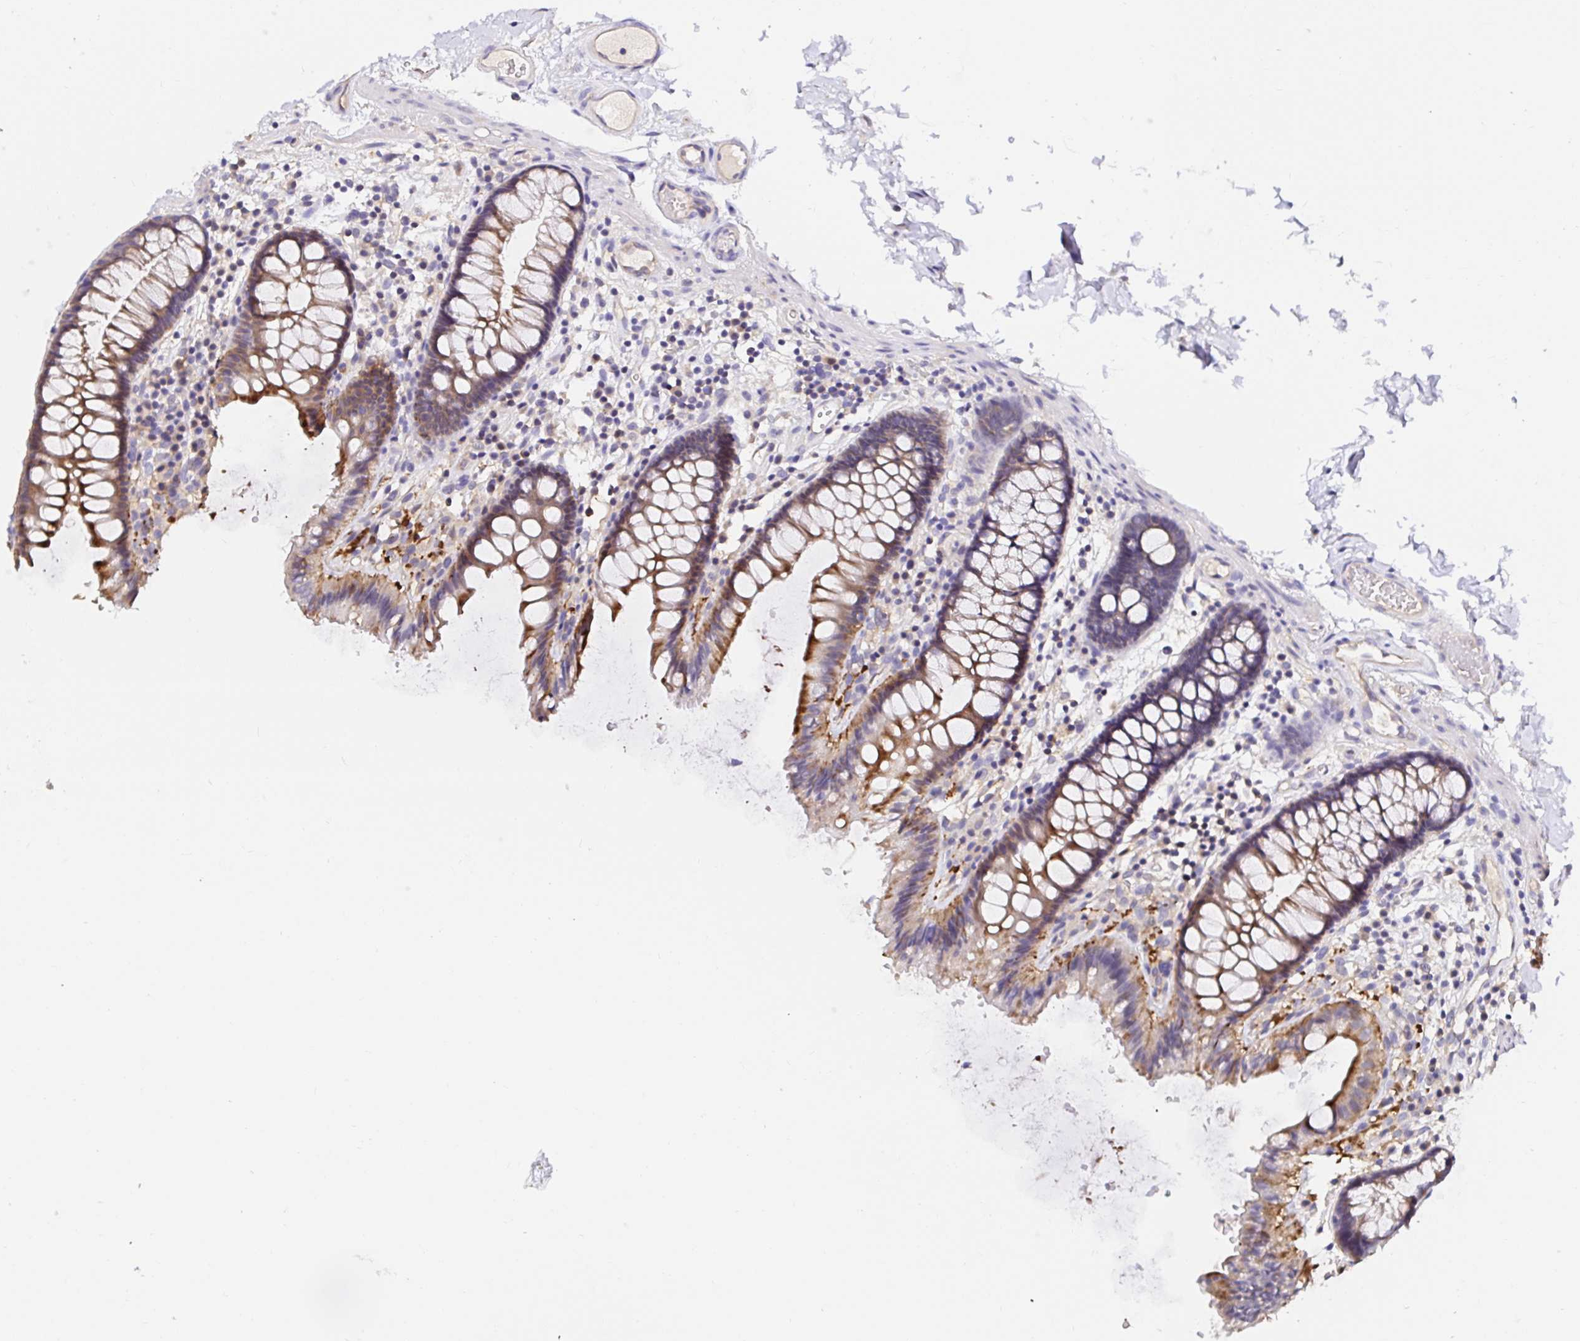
{"staining": {"intensity": "weak", "quantity": "25%-75%", "location": "cytoplasmic/membranous"}, "tissue": "colon", "cell_type": "Endothelial cells", "image_type": "normal", "snomed": [{"axis": "morphology", "description": "Normal tissue, NOS"}, {"axis": "topography", "description": "Colon"}], "caption": "Immunohistochemistry photomicrograph of unremarkable colon: human colon stained using immunohistochemistry demonstrates low levels of weak protein expression localized specifically in the cytoplasmic/membranous of endothelial cells, appearing as a cytoplasmic/membranous brown color.", "gene": "RSRP1", "patient": {"sex": "male", "age": 84}}